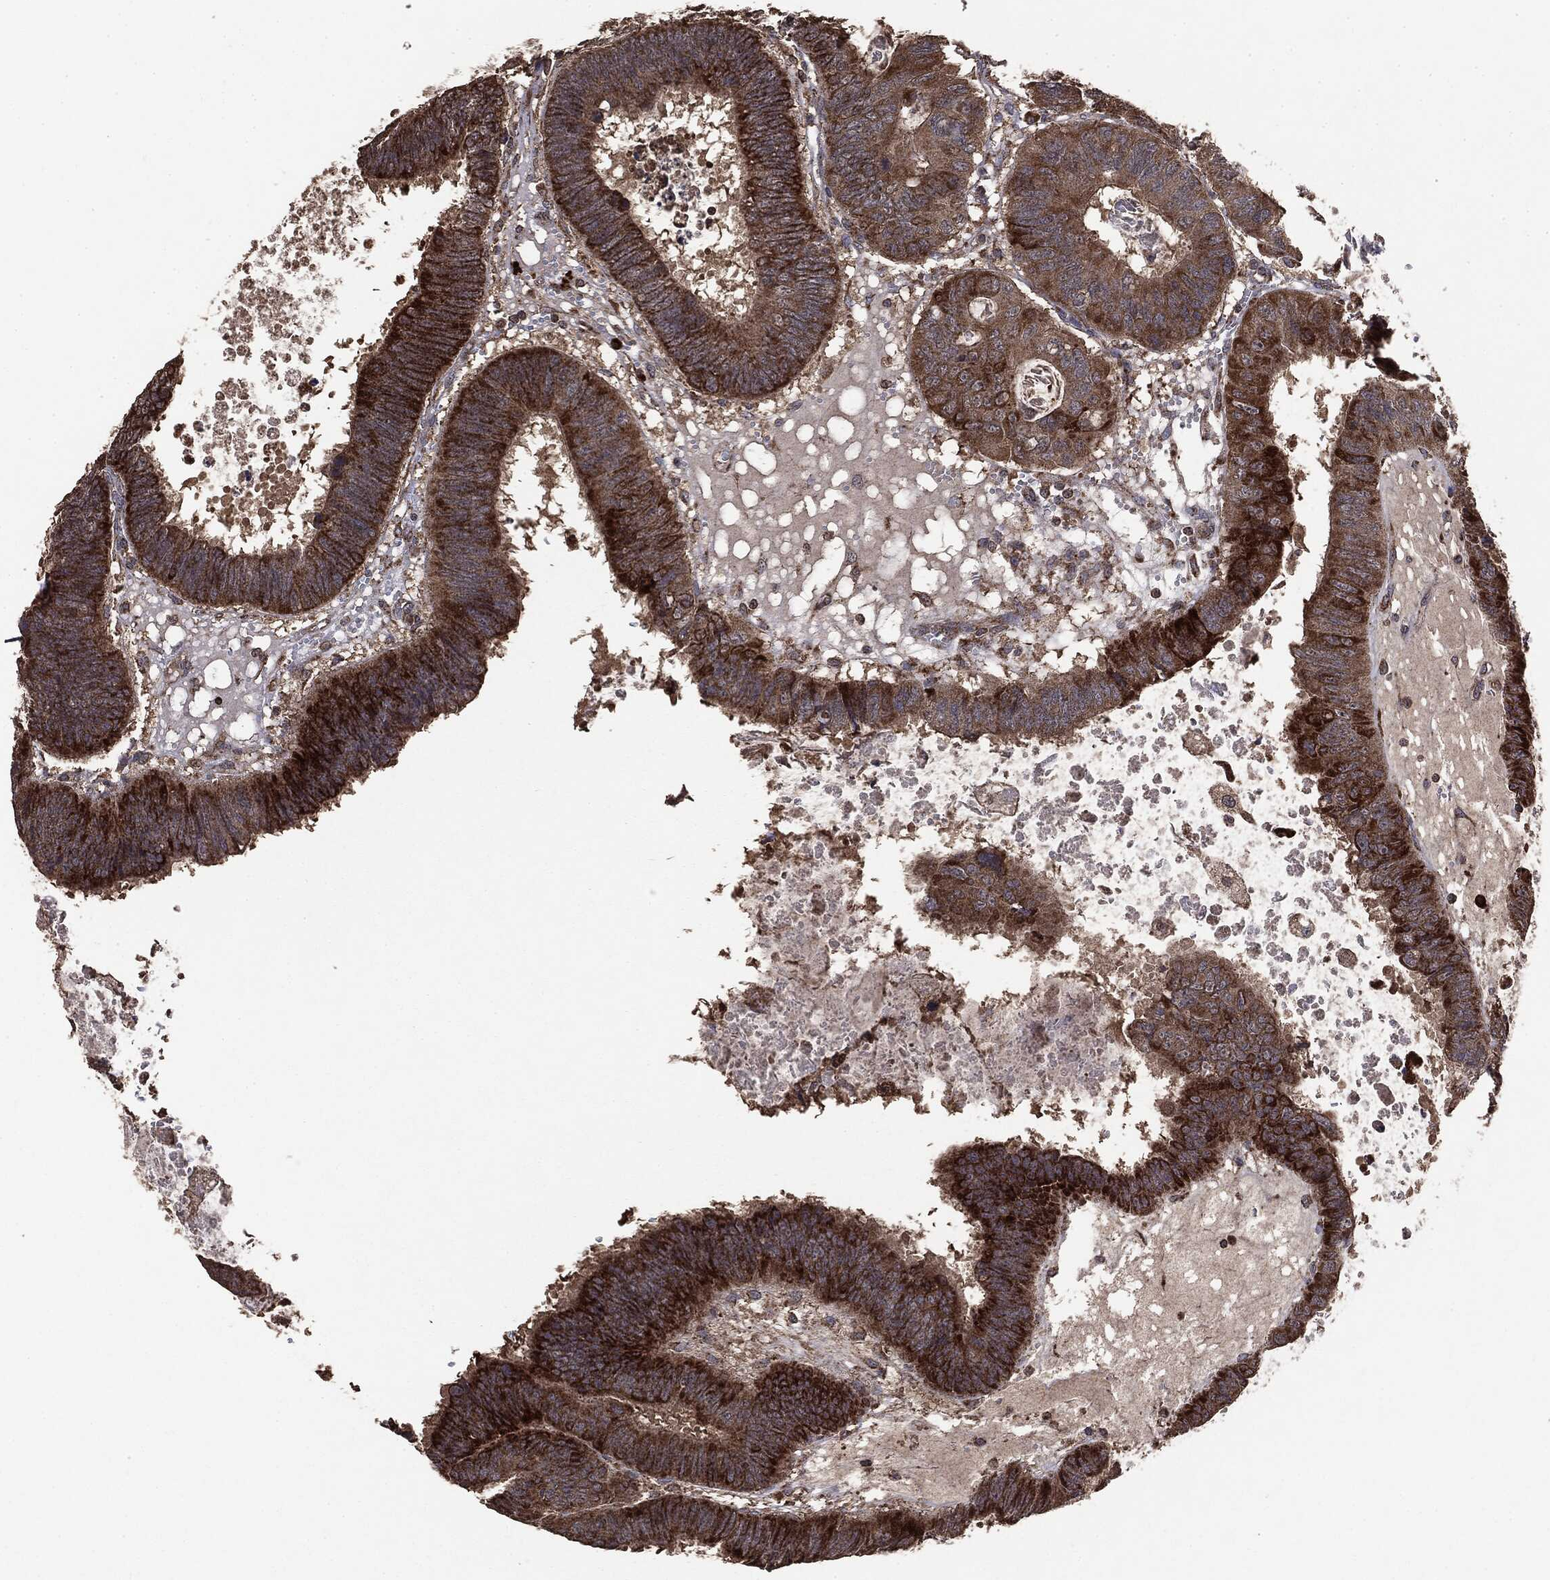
{"staining": {"intensity": "strong", "quantity": ">75%", "location": "cytoplasmic/membranous"}, "tissue": "colorectal cancer", "cell_type": "Tumor cells", "image_type": "cancer", "snomed": [{"axis": "morphology", "description": "Adenocarcinoma, NOS"}, {"axis": "topography", "description": "Colon"}], "caption": "This histopathology image displays IHC staining of human adenocarcinoma (colorectal), with high strong cytoplasmic/membranous staining in approximately >75% of tumor cells.", "gene": "MTOR", "patient": {"sex": "male", "age": 62}}